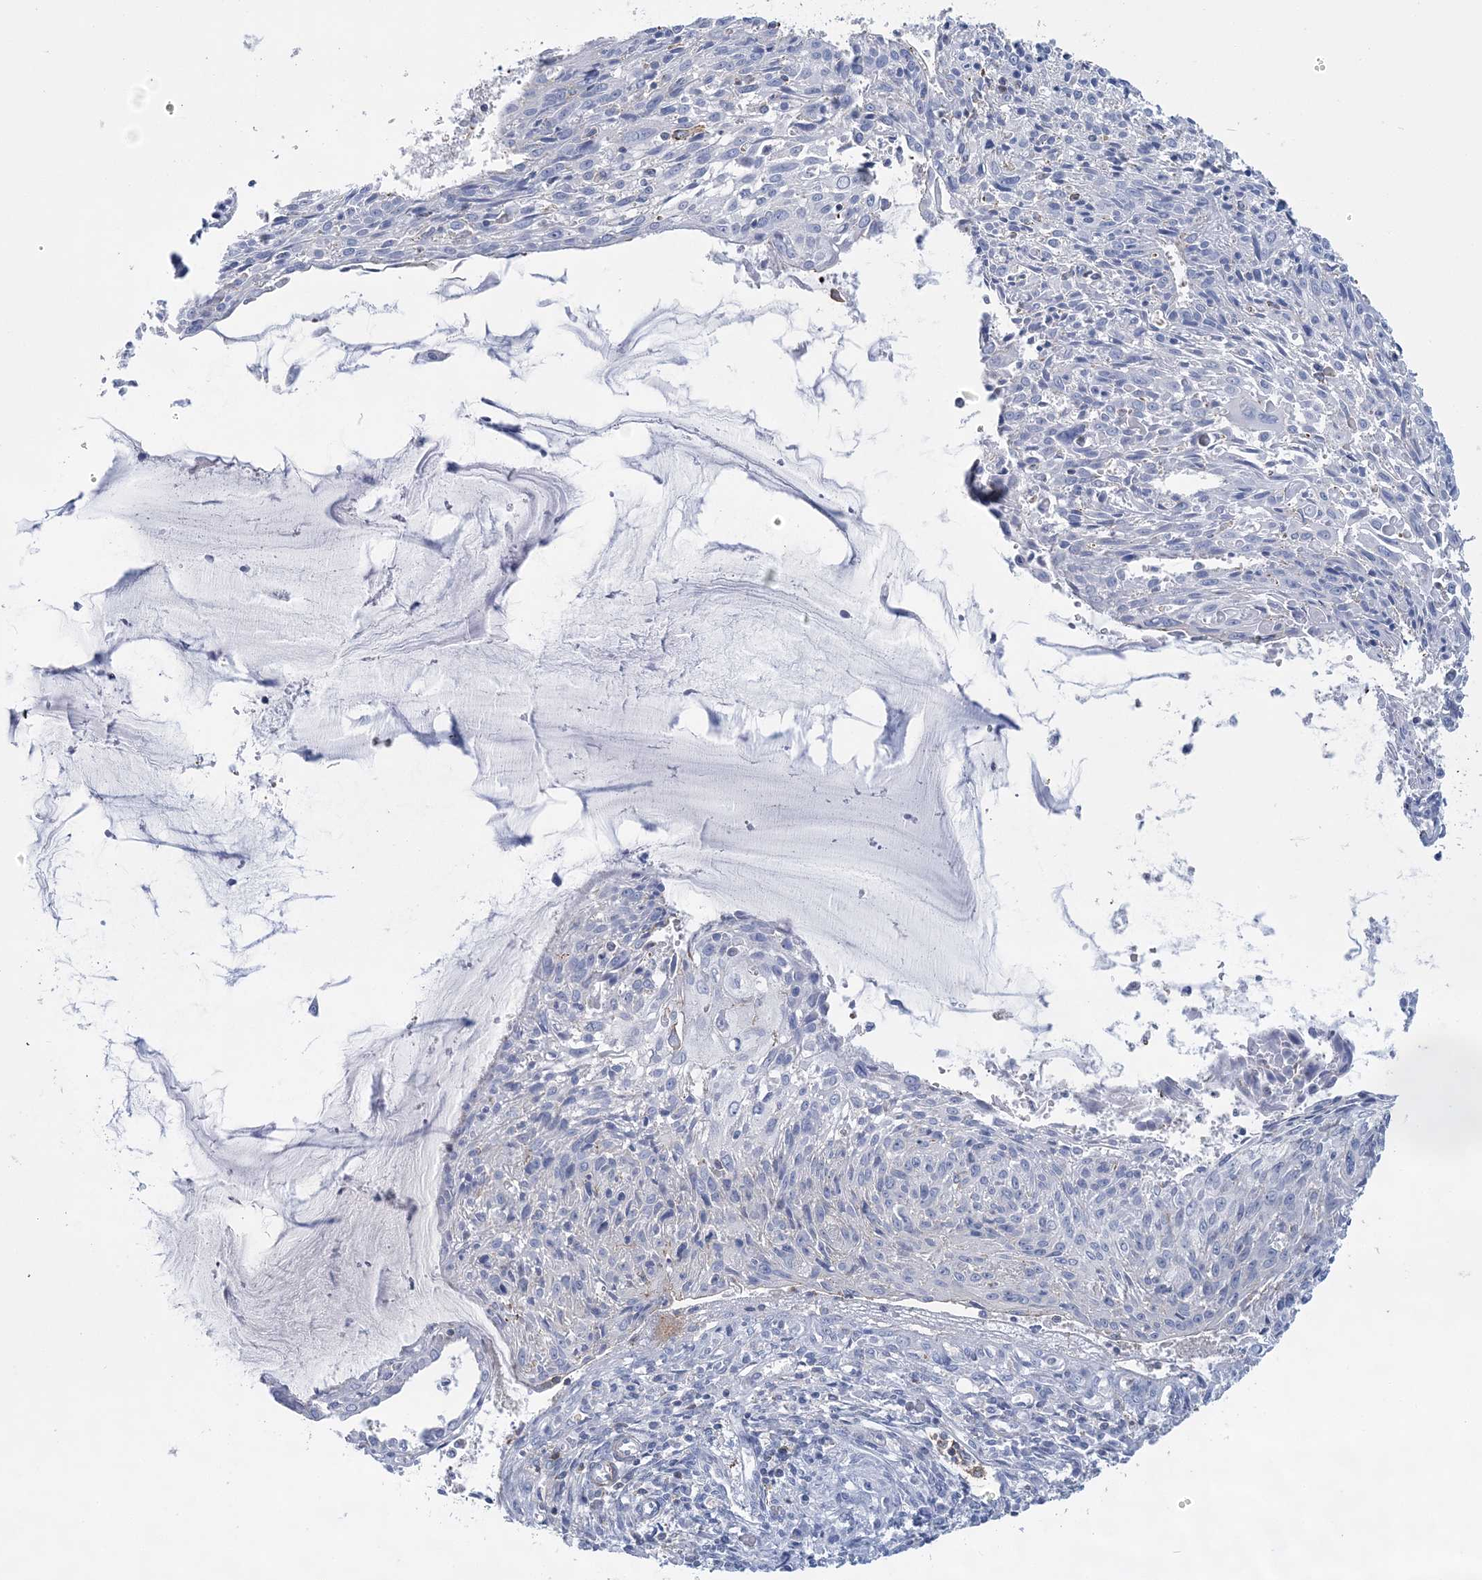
{"staining": {"intensity": "negative", "quantity": "none", "location": "none"}, "tissue": "cervical cancer", "cell_type": "Tumor cells", "image_type": "cancer", "snomed": [{"axis": "morphology", "description": "Squamous cell carcinoma, NOS"}, {"axis": "topography", "description": "Cervix"}], "caption": "The photomicrograph demonstrates no staining of tumor cells in cervical cancer (squamous cell carcinoma). (DAB (3,3'-diaminobenzidine) immunohistochemistry, high magnification).", "gene": "C11orf21", "patient": {"sex": "female", "age": 51}}